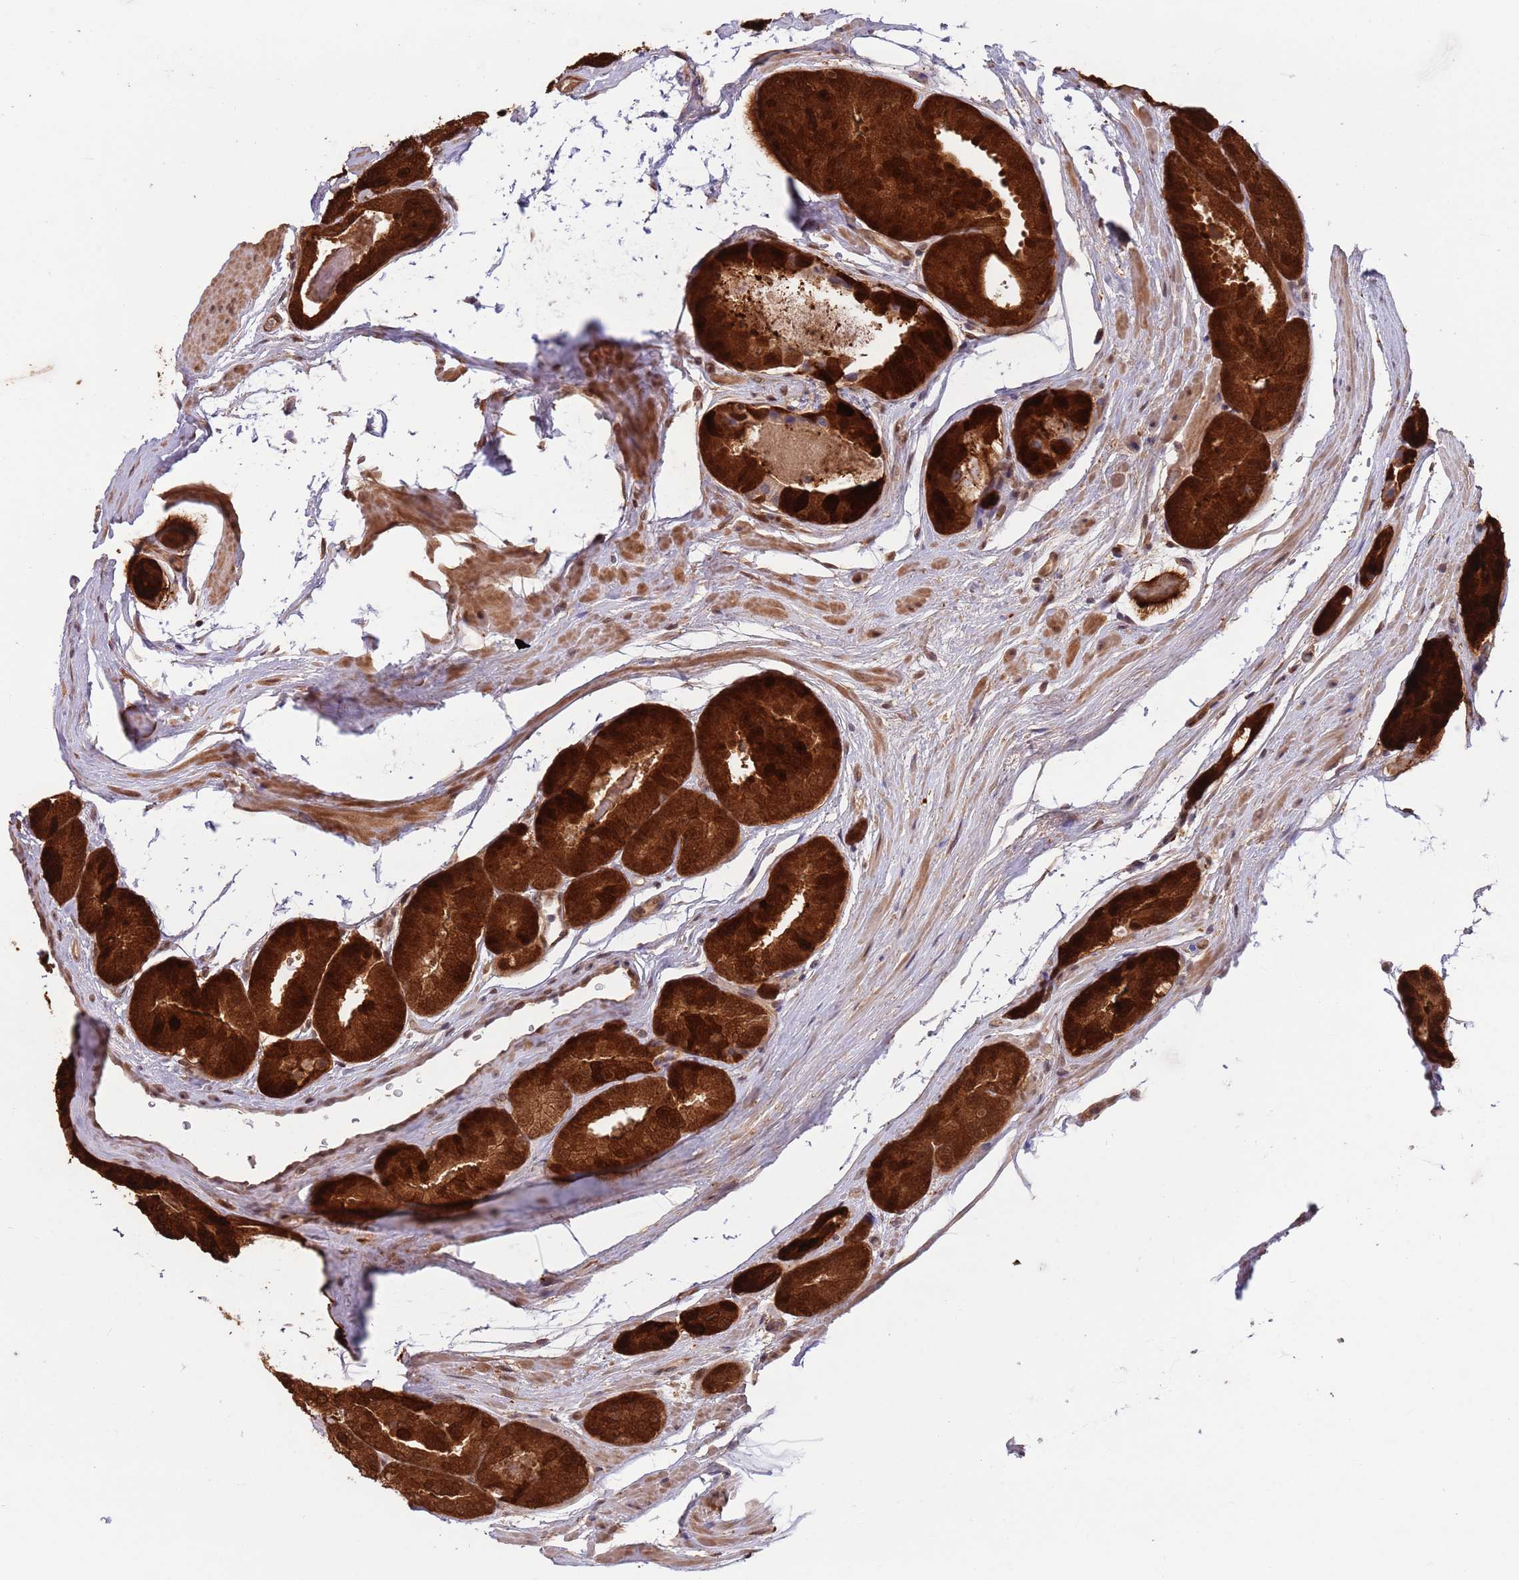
{"staining": {"intensity": "strong", "quantity": ">75%", "location": "cytoplasmic/membranous,nuclear"}, "tissue": "prostate cancer", "cell_type": "Tumor cells", "image_type": "cancer", "snomed": [{"axis": "morphology", "description": "Adenocarcinoma, High grade"}, {"axis": "topography", "description": "Prostate"}], "caption": "A photomicrograph showing strong cytoplasmic/membranous and nuclear positivity in about >75% of tumor cells in prostate adenocarcinoma (high-grade), as visualized by brown immunohistochemical staining.", "gene": "SALL1", "patient": {"sex": "male", "age": 72}}